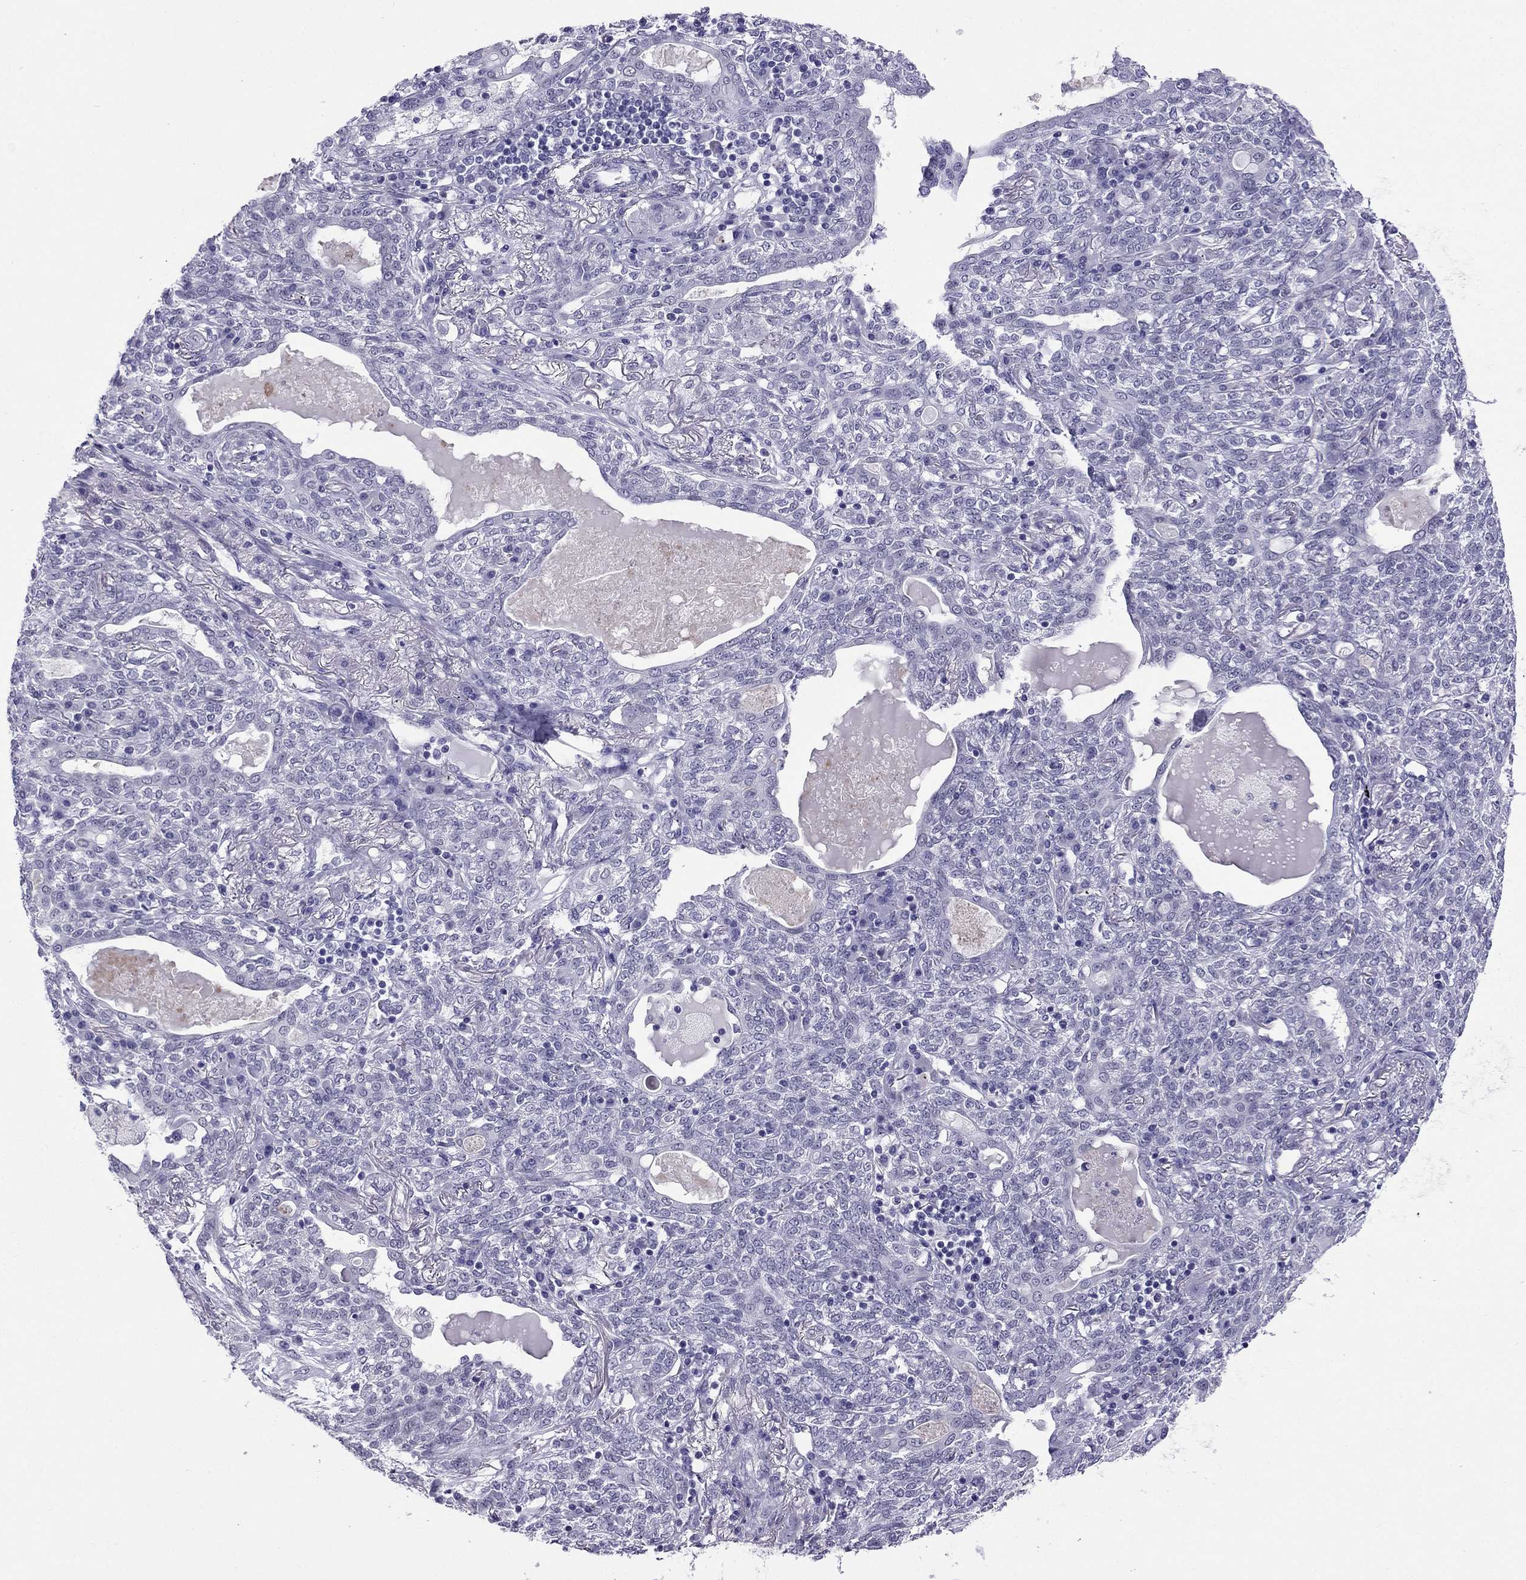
{"staining": {"intensity": "negative", "quantity": "none", "location": "none"}, "tissue": "lung cancer", "cell_type": "Tumor cells", "image_type": "cancer", "snomed": [{"axis": "morphology", "description": "Squamous cell carcinoma, NOS"}, {"axis": "topography", "description": "Lung"}], "caption": "A high-resolution micrograph shows immunohistochemistry (IHC) staining of squamous cell carcinoma (lung), which reveals no significant expression in tumor cells. The staining was performed using DAB to visualize the protein expression in brown, while the nuclei were stained in blue with hematoxylin (Magnification: 20x).", "gene": "CROCC2", "patient": {"sex": "female", "age": 70}}